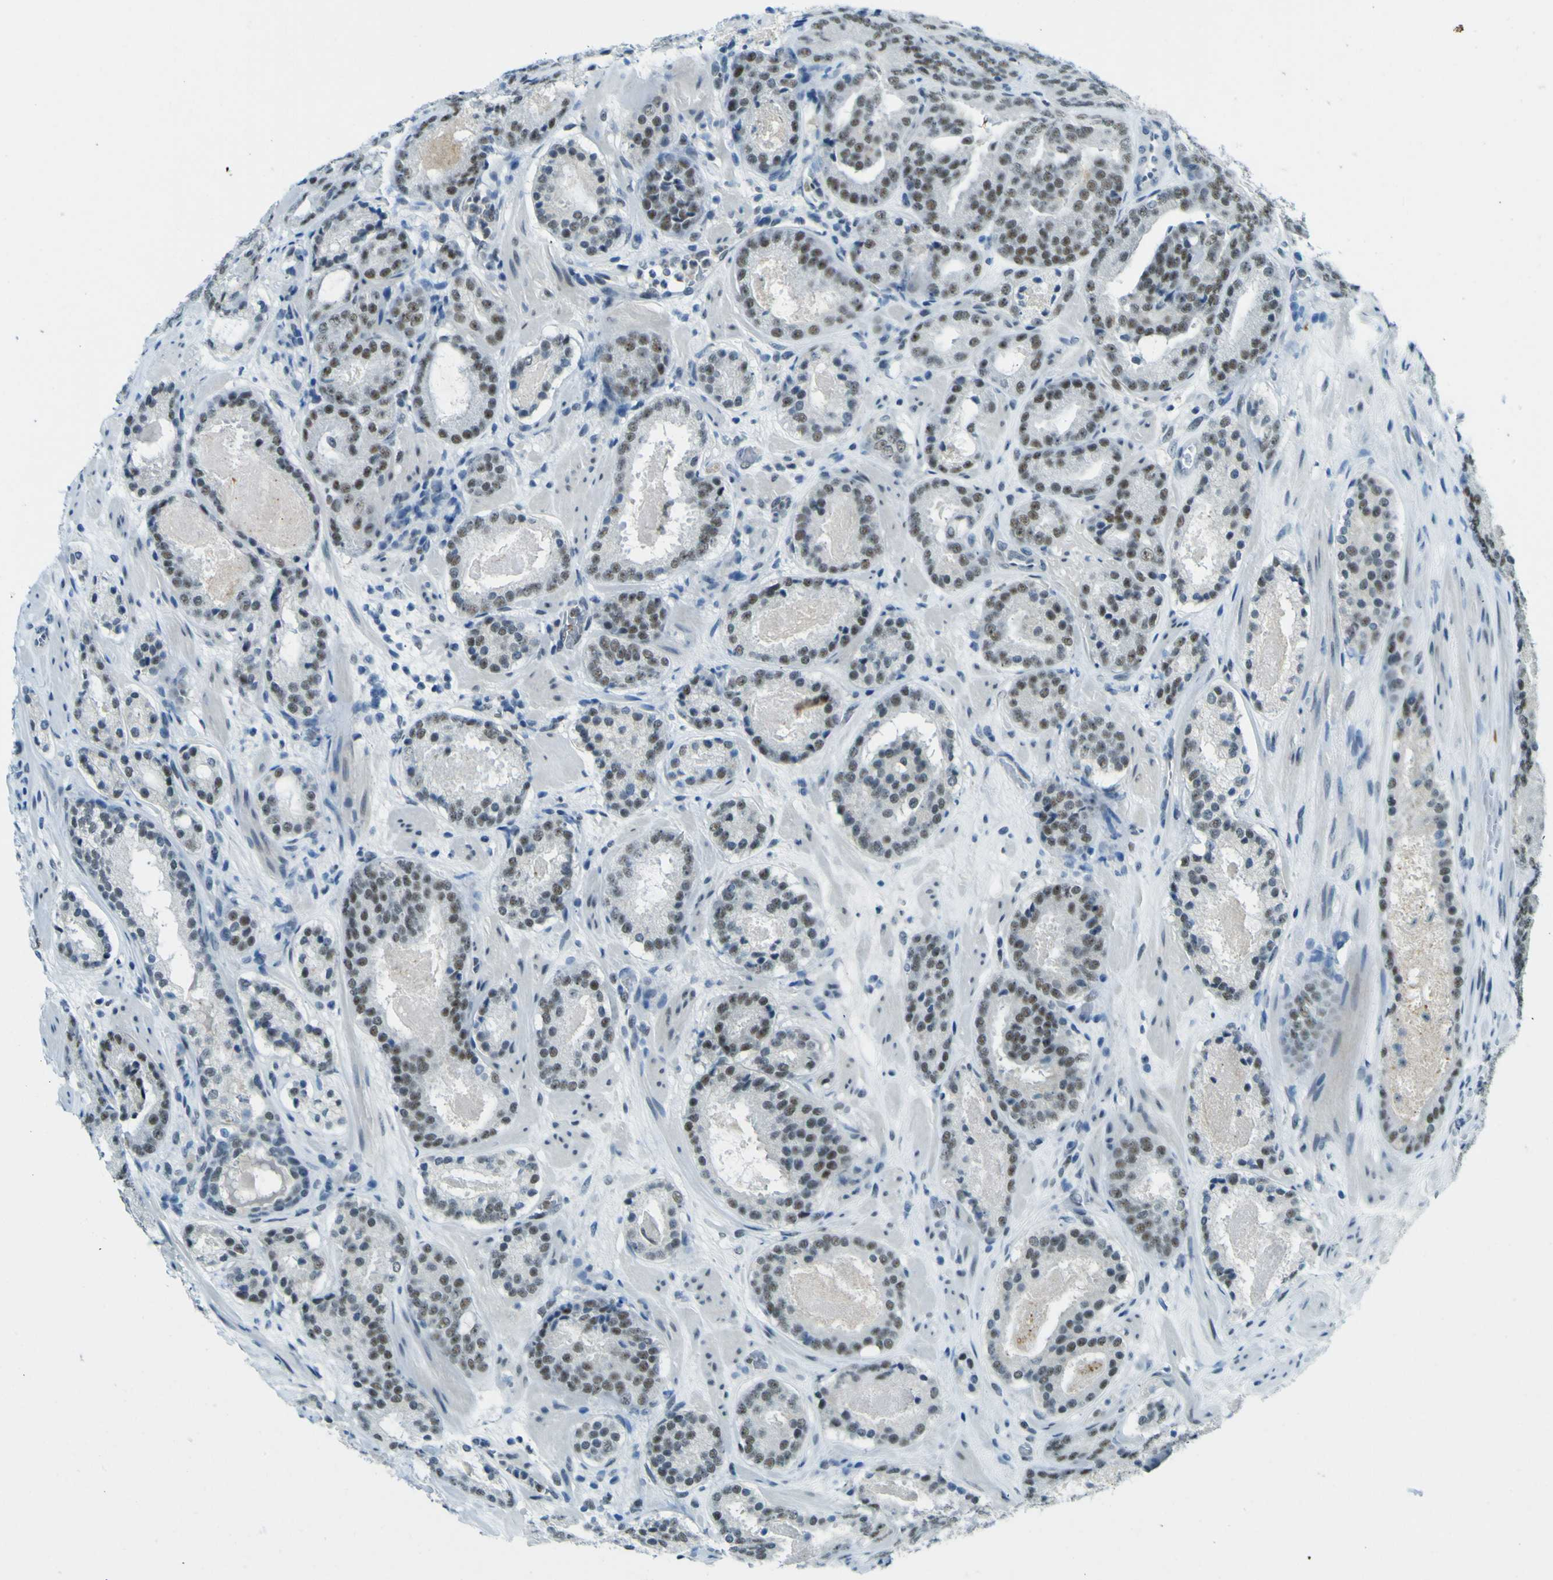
{"staining": {"intensity": "weak", "quantity": ">75%", "location": "nuclear"}, "tissue": "prostate cancer", "cell_type": "Tumor cells", "image_type": "cancer", "snomed": [{"axis": "morphology", "description": "Adenocarcinoma, Low grade"}, {"axis": "topography", "description": "Prostate"}], "caption": "Tumor cells demonstrate low levels of weak nuclear positivity in about >75% of cells in human prostate cancer.", "gene": "CEBPG", "patient": {"sex": "male", "age": 69}}